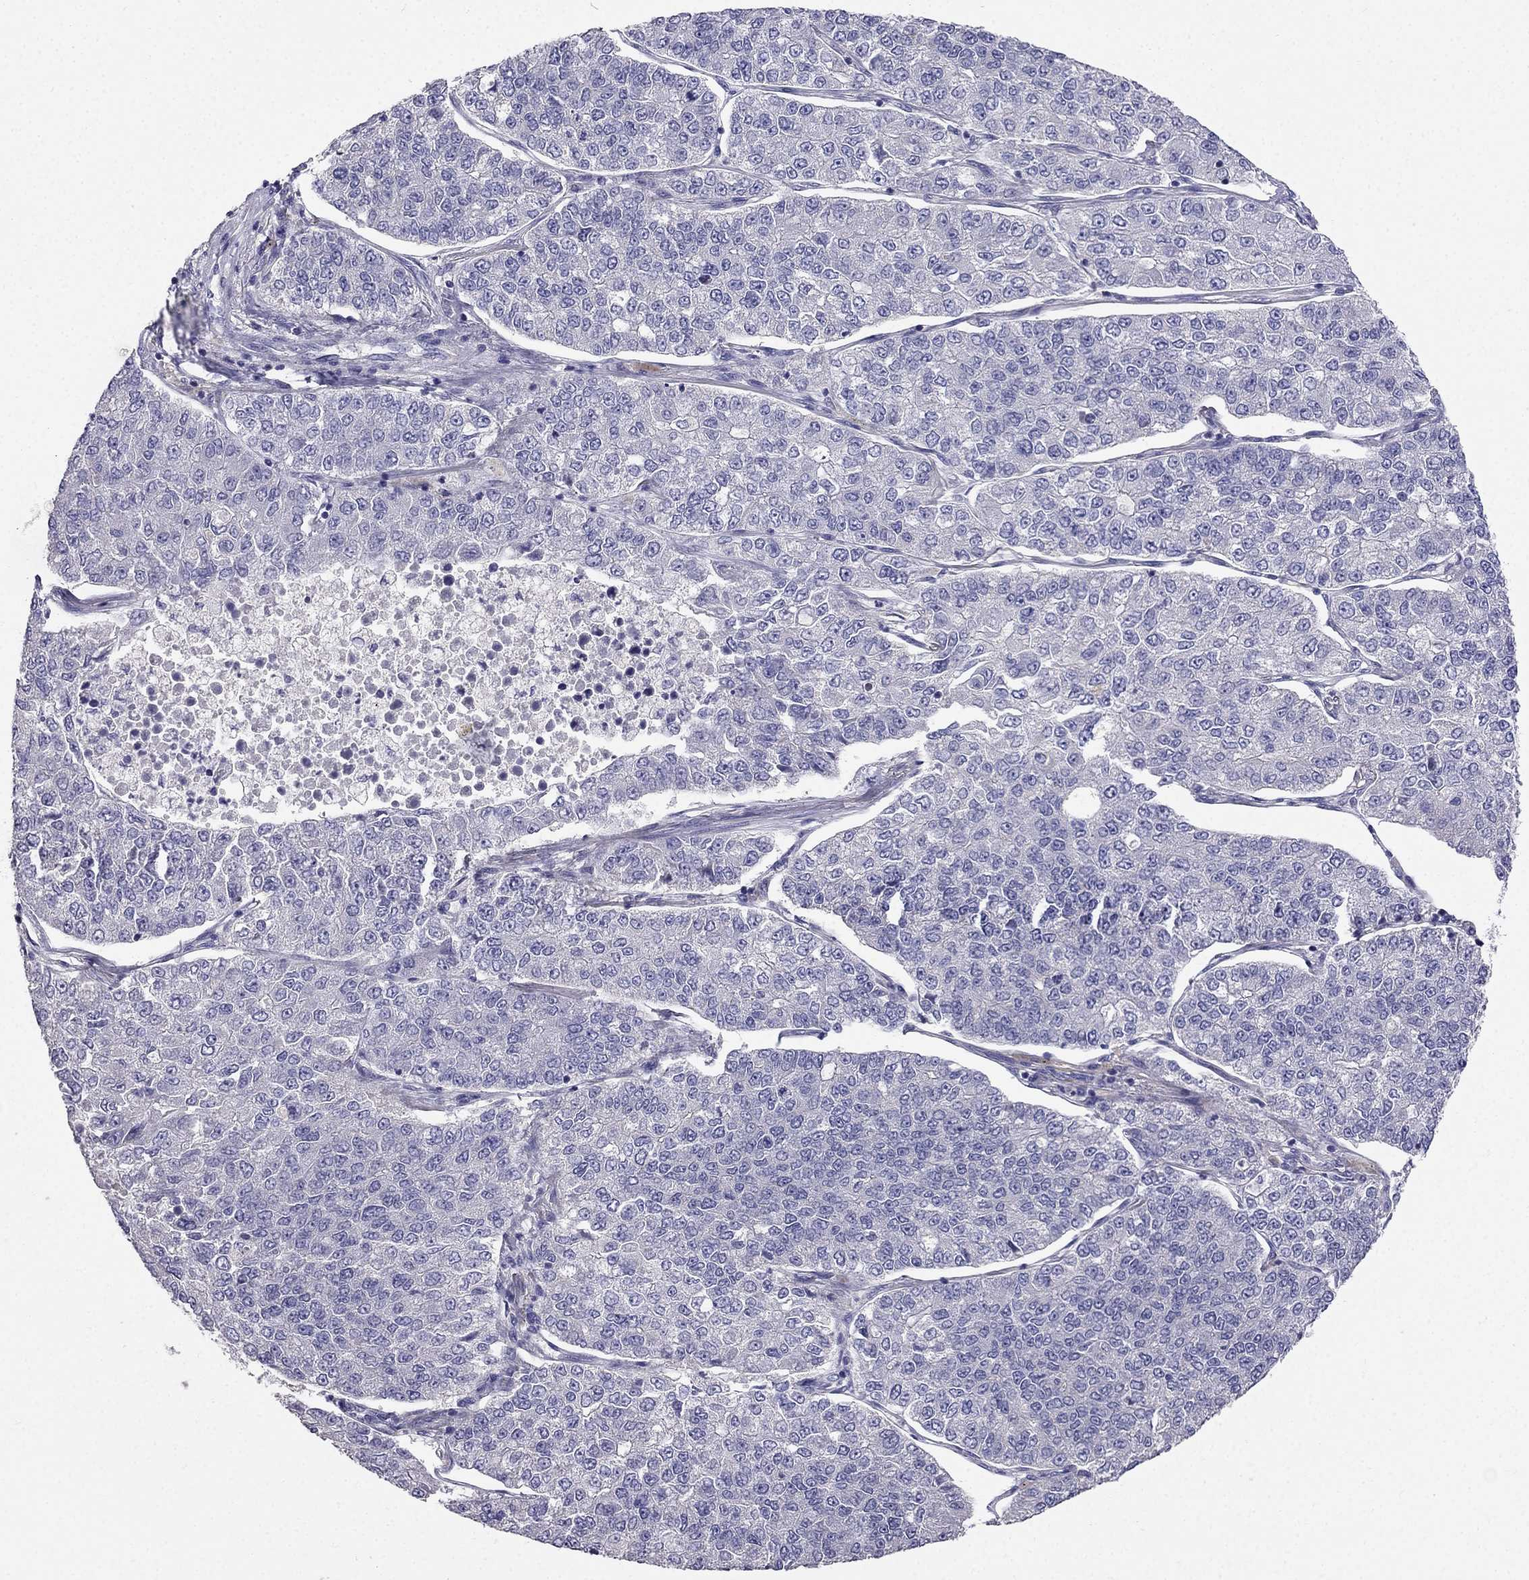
{"staining": {"intensity": "negative", "quantity": "none", "location": "none"}, "tissue": "lung cancer", "cell_type": "Tumor cells", "image_type": "cancer", "snomed": [{"axis": "morphology", "description": "Adenocarcinoma, NOS"}, {"axis": "topography", "description": "Lung"}], "caption": "This image is of lung cancer (adenocarcinoma) stained with immunohistochemistry to label a protein in brown with the nuclei are counter-stained blue. There is no expression in tumor cells.", "gene": "AS3MT", "patient": {"sex": "male", "age": 49}}